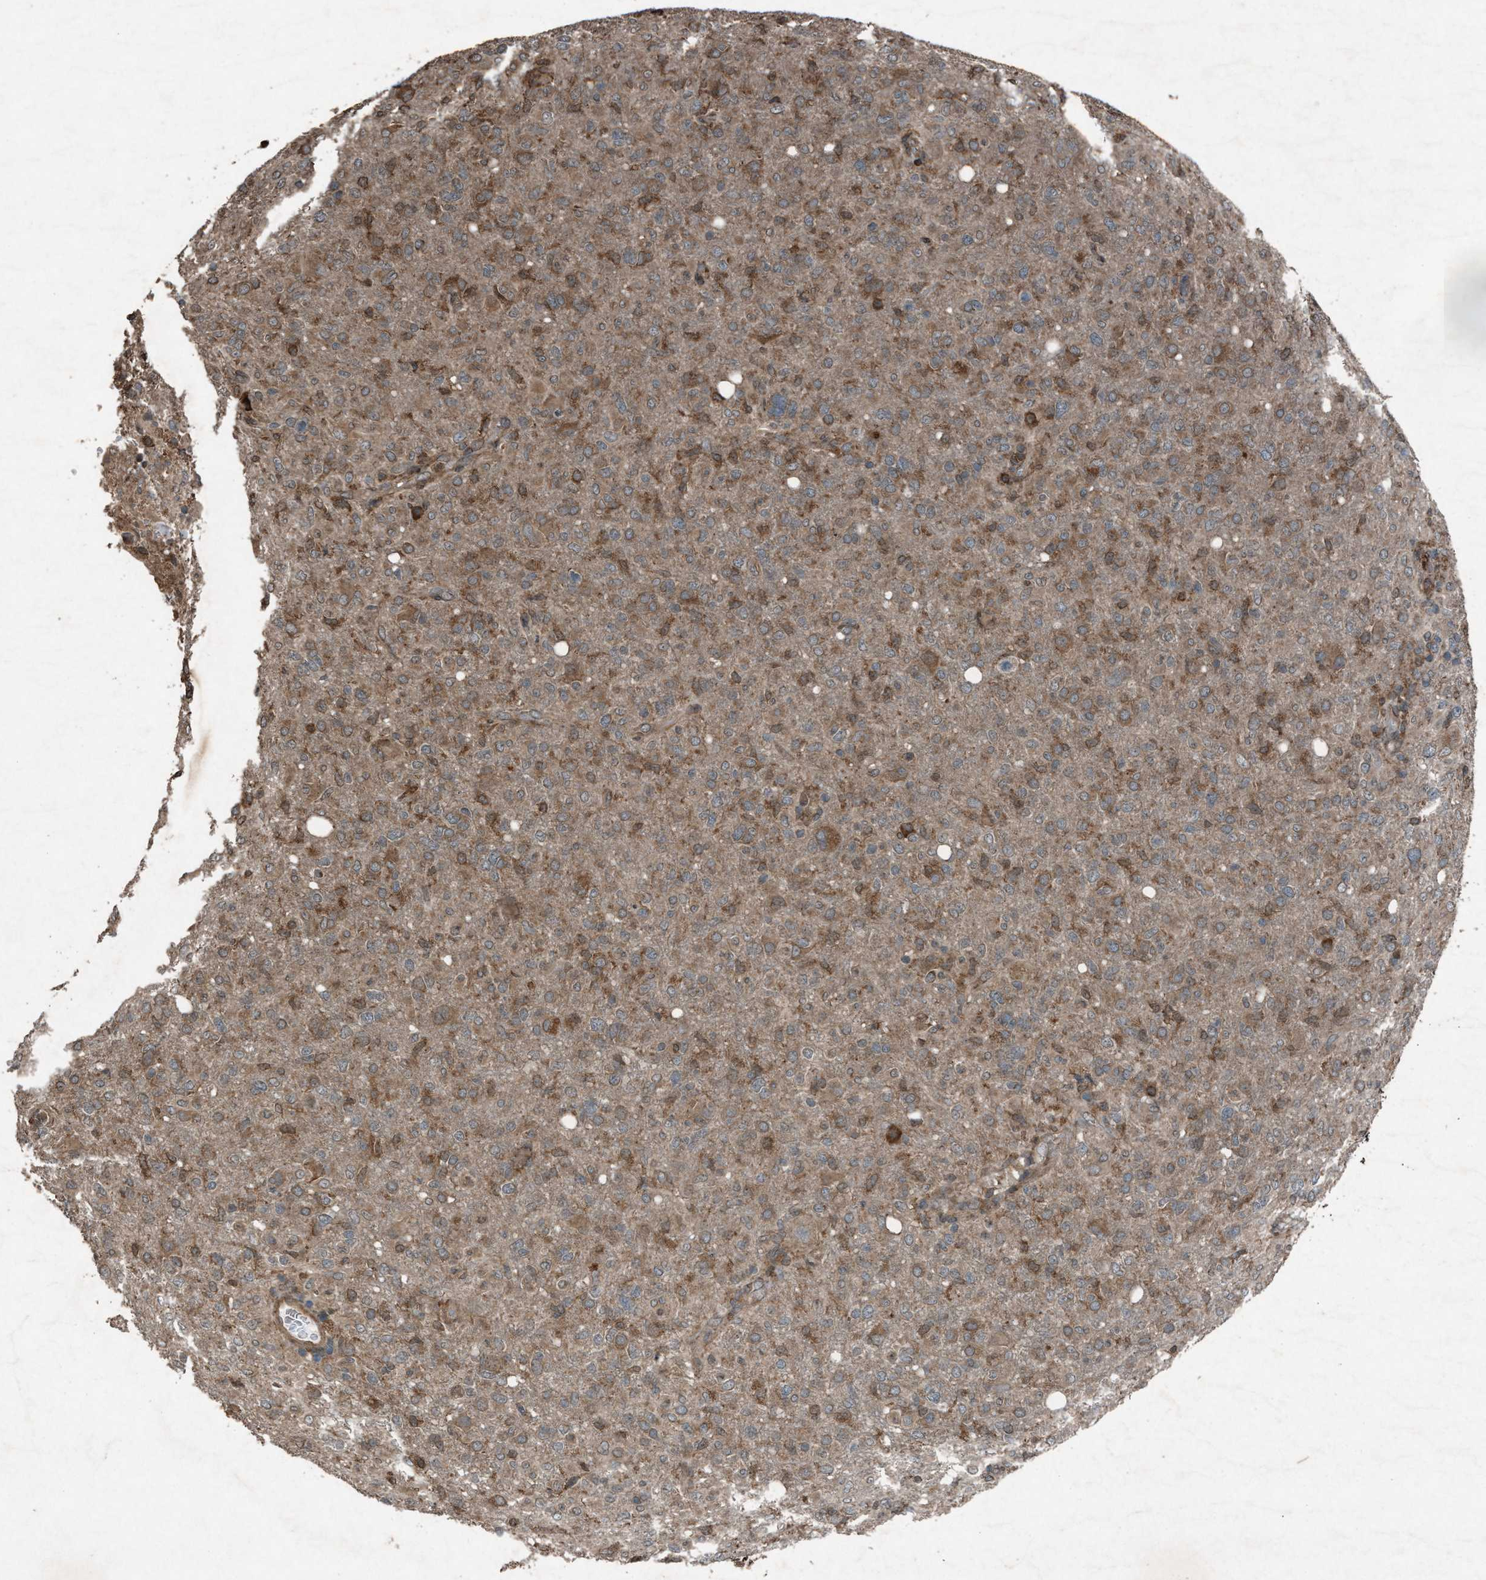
{"staining": {"intensity": "moderate", "quantity": ">75%", "location": "cytoplasmic/membranous"}, "tissue": "glioma", "cell_type": "Tumor cells", "image_type": "cancer", "snomed": [{"axis": "morphology", "description": "Glioma, malignant, High grade"}, {"axis": "topography", "description": "Brain"}], "caption": "Immunohistochemical staining of malignant high-grade glioma exhibits medium levels of moderate cytoplasmic/membranous protein expression in about >75% of tumor cells.", "gene": "CALR", "patient": {"sex": "female", "age": 57}}